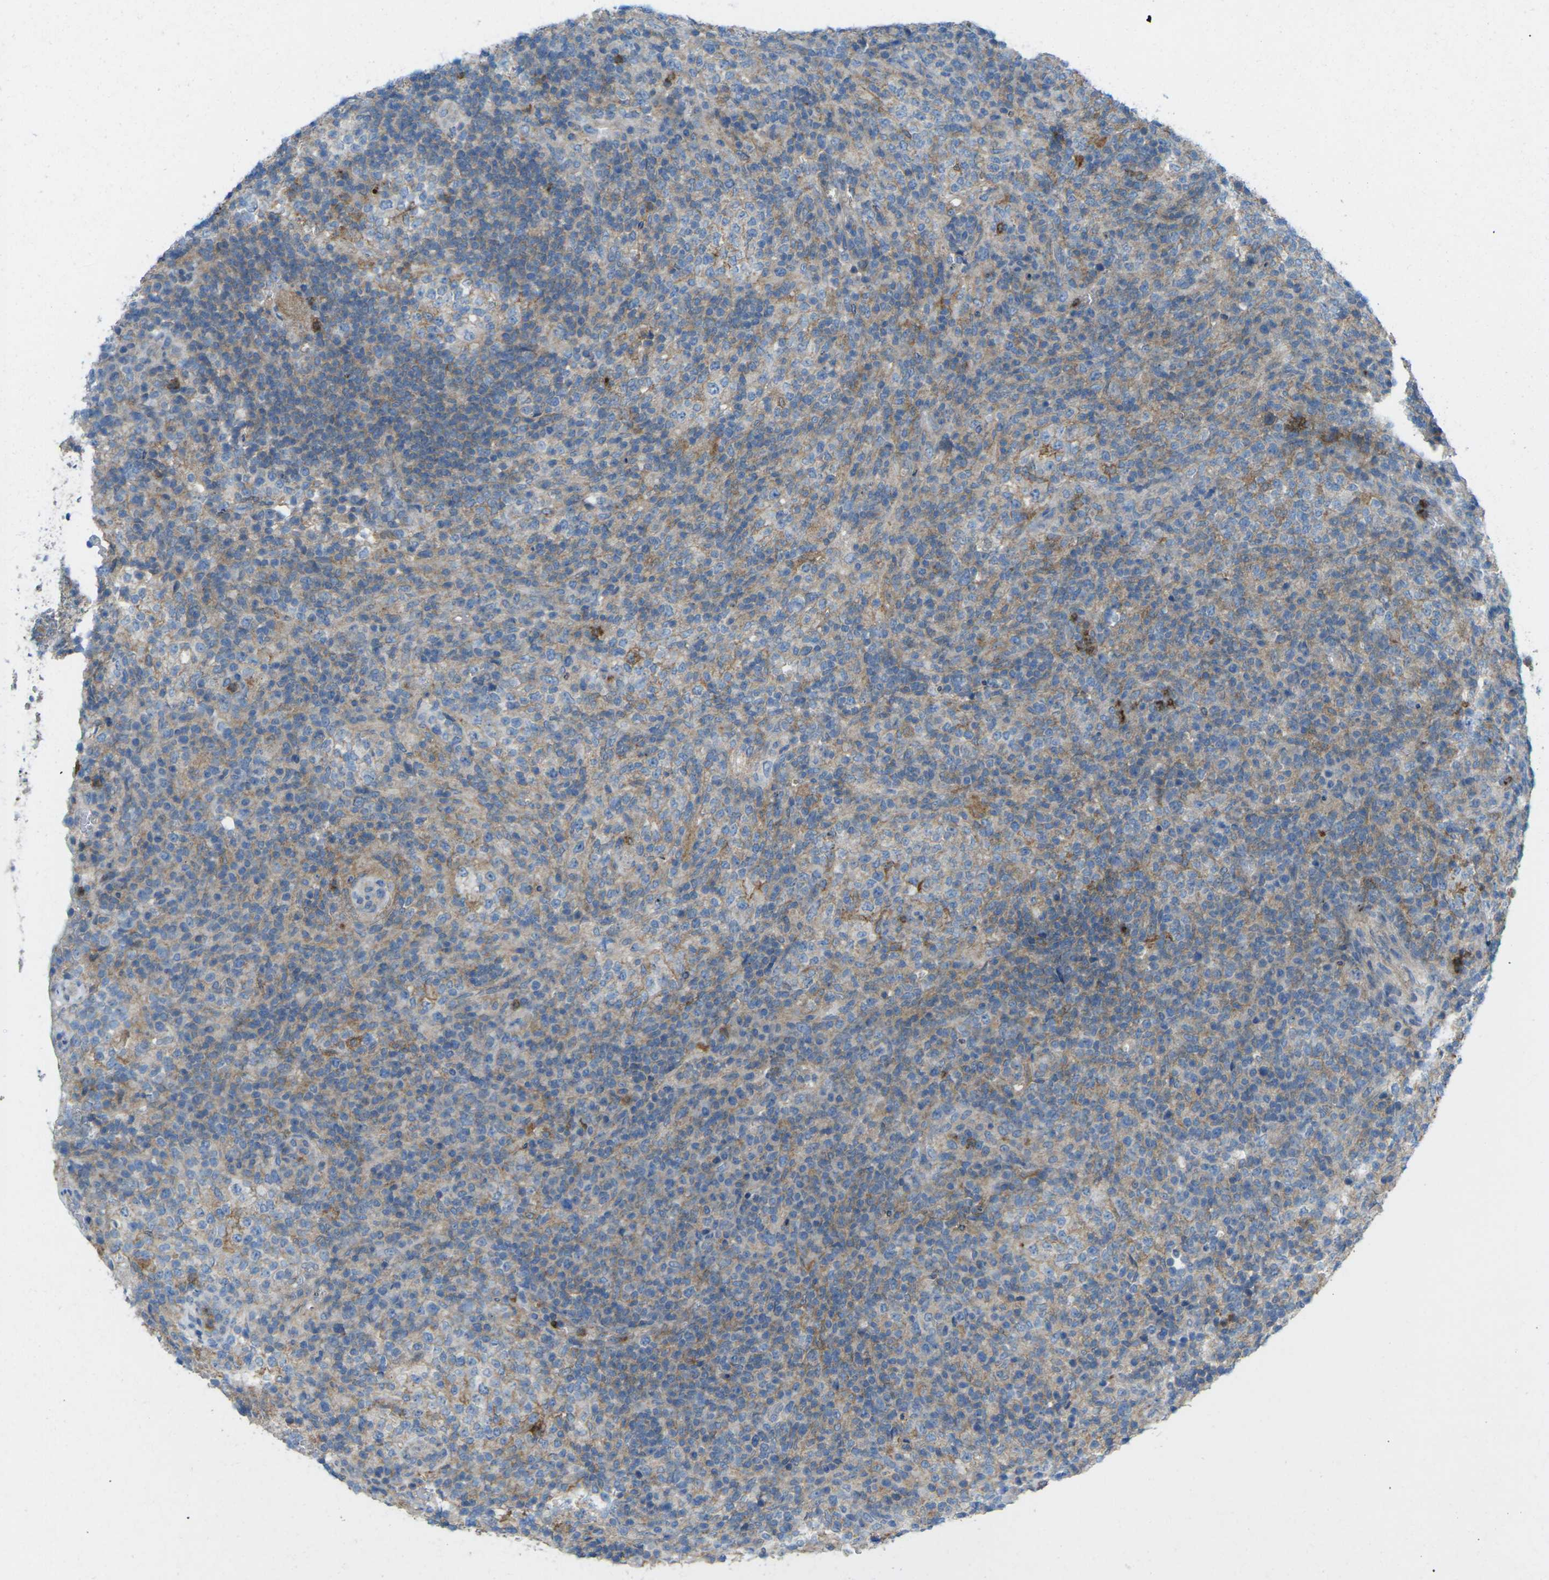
{"staining": {"intensity": "moderate", "quantity": "25%-75%", "location": "cytoplasmic/membranous"}, "tissue": "lymphoma", "cell_type": "Tumor cells", "image_type": "cancer", "snomed": [{"axis": "morphology", "description": "Malignant lymphoma, non-Hodgkin's type, High grade"}, {"axis": "topography", "description": "Lymph node"}], "caption": "IHC (DAB (3,3'-diaminobenzidine)) staining of human malignant lymphoma, non-Hodgkin's type (high-grade) reveals moderate cytoplasmic/membranous protein staining in approximately 25%-75% of tumor cells.", "gene": "STK11", "patient": {"sex": "female", "age": 76}}